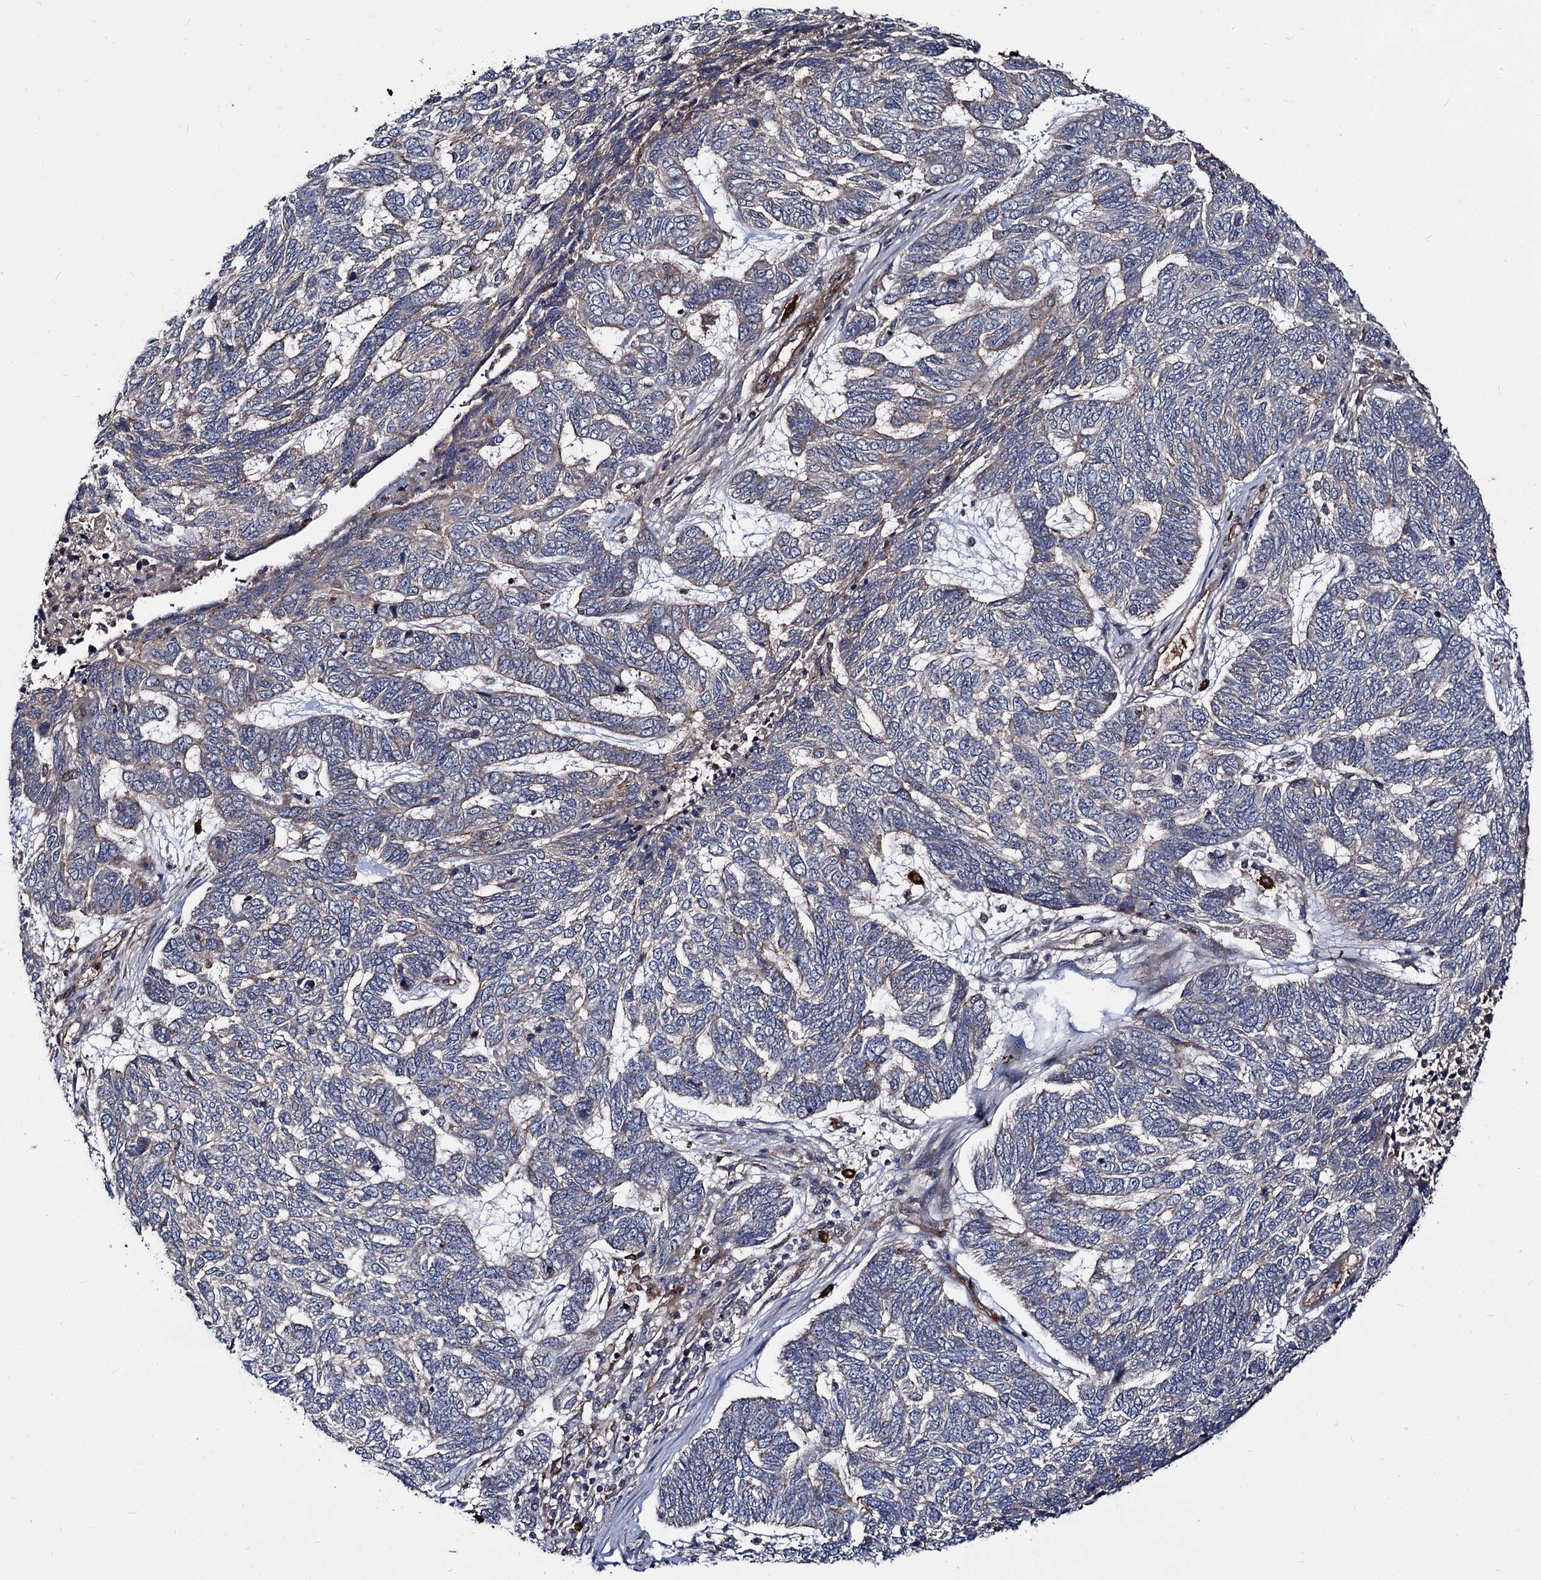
{"staining": {"intensity": "negative", "quantity": "none", "location": "none"}, "tissue": "skin cancer", "cell_type": "Tumor cells", "image_type": "cancer", "snomed": [{"axis": "morphology", "description": "Basal cell carcinoma"}, {"axis": "topography", "description": "Skin"}], "caption": "Photomicrograph shows no significant protein expression in tumor cells of basal cell carcinoma (skin).", "gene": "KXD1", "patient": {"sex": "female", "age": 65}}